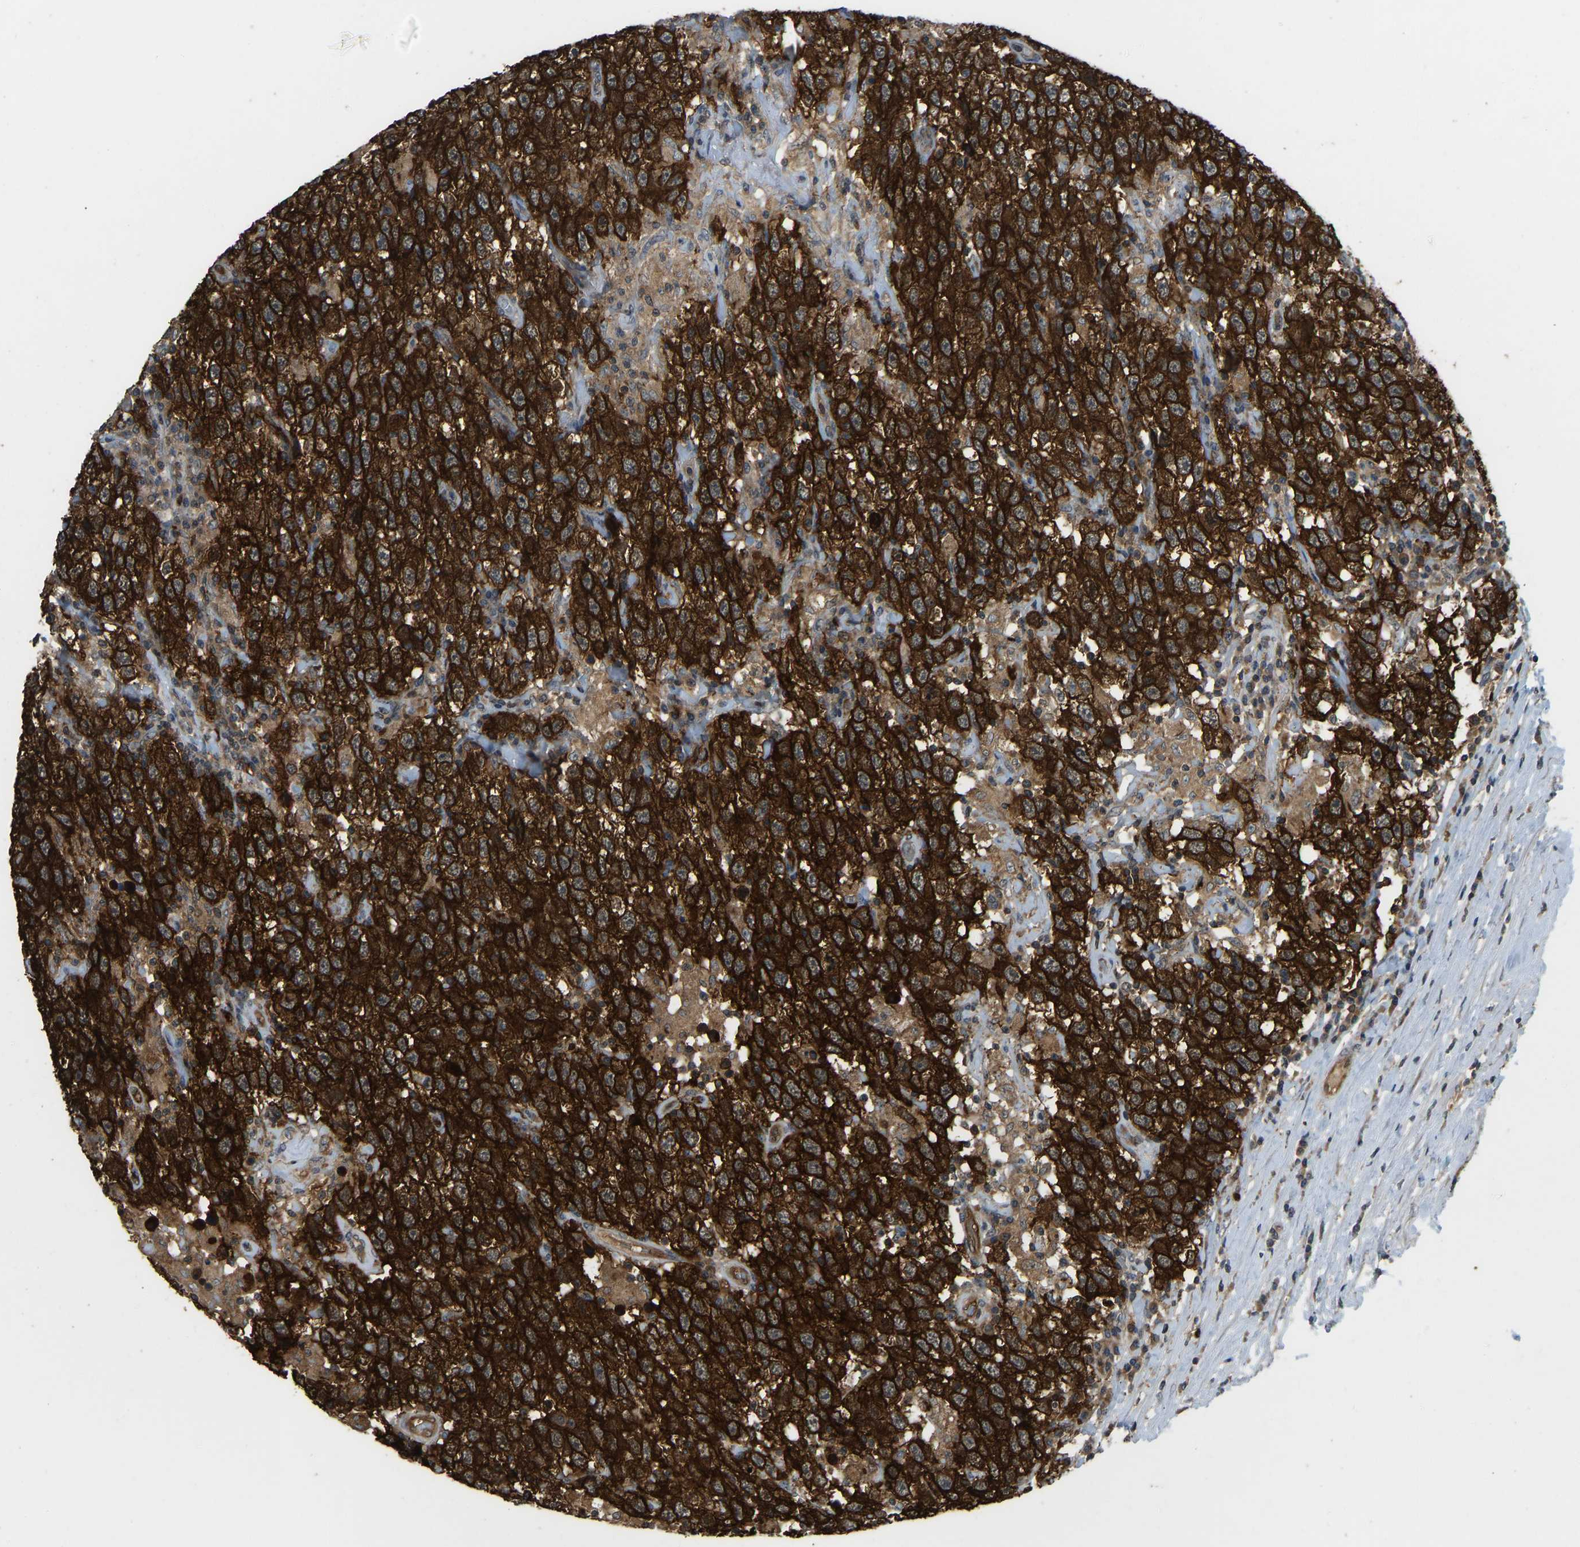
{"staining": {"intensity": "strong", "quantity": ">75%", "location": "cytoplasmic/membranous"}, "tissue": "testis cancer", "cell_type": "Tumor cells", "image_type": "cancer", "snomed": [{"axis": "morphology", "description": "Seminoma, NOS"}, {"axis": "topography", "description": "Testis"}], "caption": "Tumor cells exhibit high levels of strong cytoplasmic/membranous positivity in approximately >75% of cells in human testis cancer (seminoma). Using DAB (brown) and hematoxylin (blue) stains, captured at high magnification using brightfield microscopy.", "gene": "CCT8", "patient": {"sex": "male", "age": 41}}